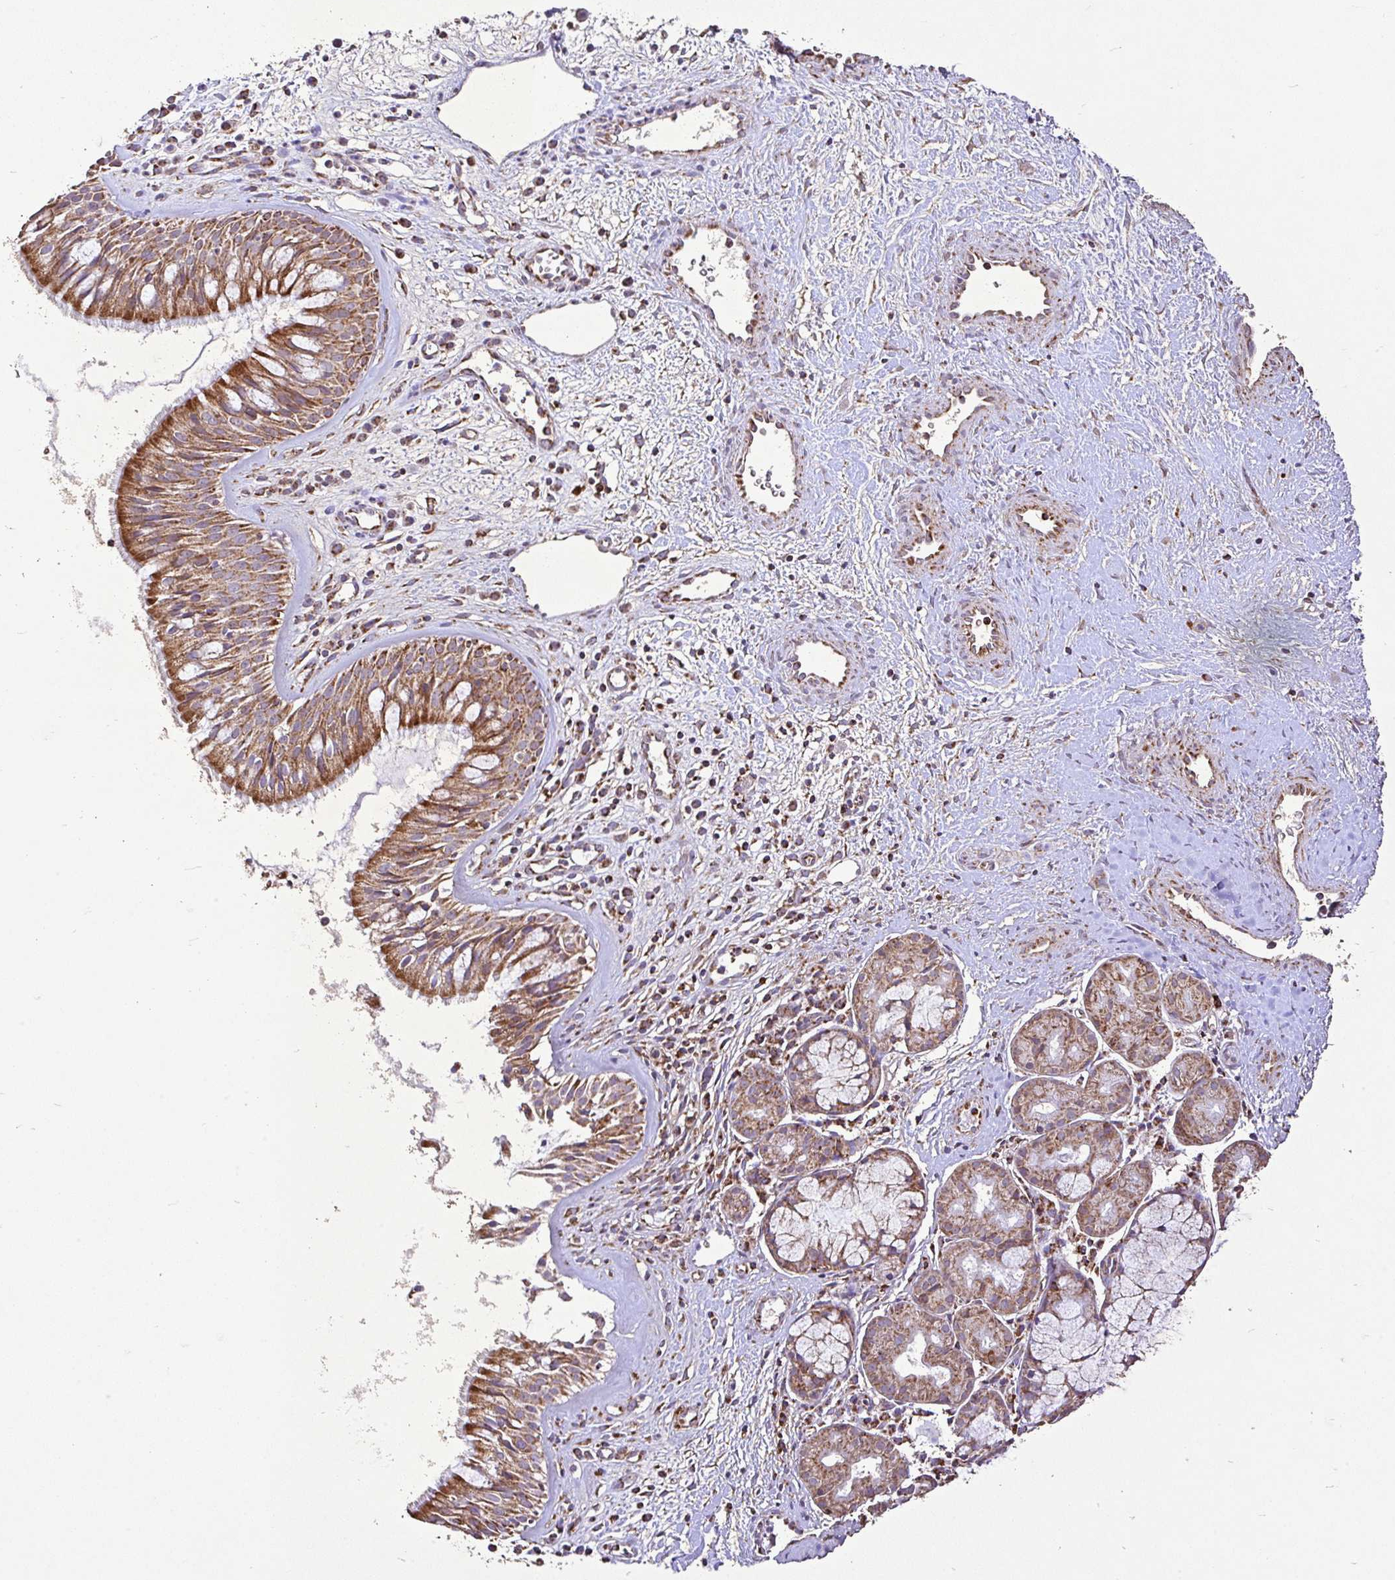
{"staining": {"intensity": "moderate", "quantity": ">75%", "location": "cytoplasmic/membranous"}, "tissue": "nasopharynx", "cell_type": "Respiratory epithelial cells", "image_type": "normal", "snomed": [{"axis": "morphology", "description": "Normal tissue, NOS"}, {"axis": "topography", "description": "Nasopharynx"}], "caption": "Protein staining exhibits moderate cytoplasmic/membranous positivity in about >75% of respiratory epithelial cells in unremarkable nasopharynx.", "gene": "AGK", "patient": {"sex": "male", "age": 65}}